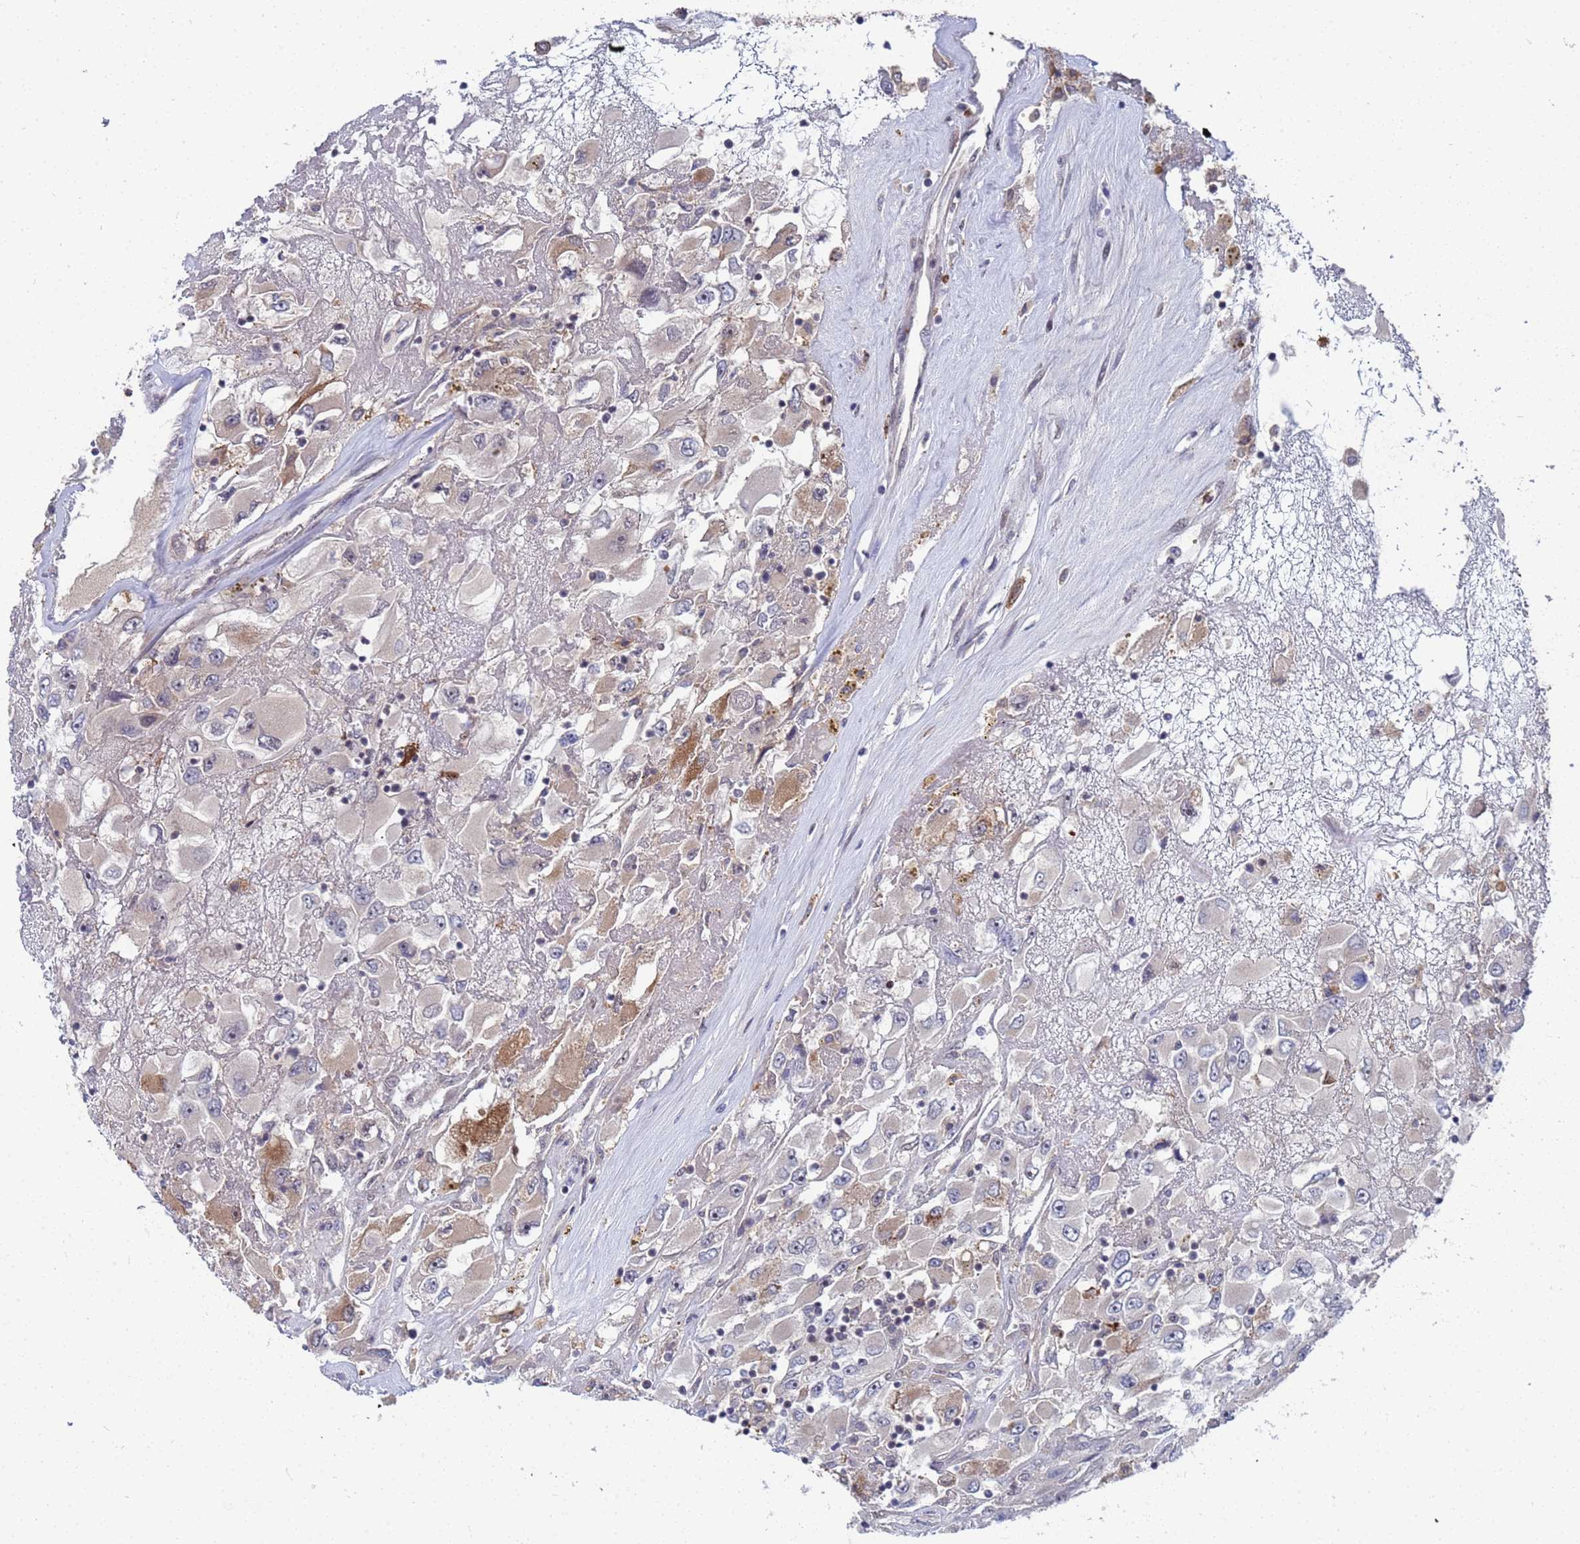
{"staining": {"intensity": "moderate", "quantity": "<25%", "location": "cytoplasmic/membranous"}, "tissue": "renal cancer", "cell_type": "Tumor cells", "image_type": "cancer", "snomed": [{"axis": "morphology", "description": "Adenocarcinoma, NOS"}, {"axis": "topography", "description": "Kidney"}], "caption": "Renal cancer stained for a protein (brown) exhibits moderate cytoplasmic/membranous positive positivity in about <25% of tumor cells.", "gene": "TMBIM6", "patient": {"sex": "female", "age": 52}}